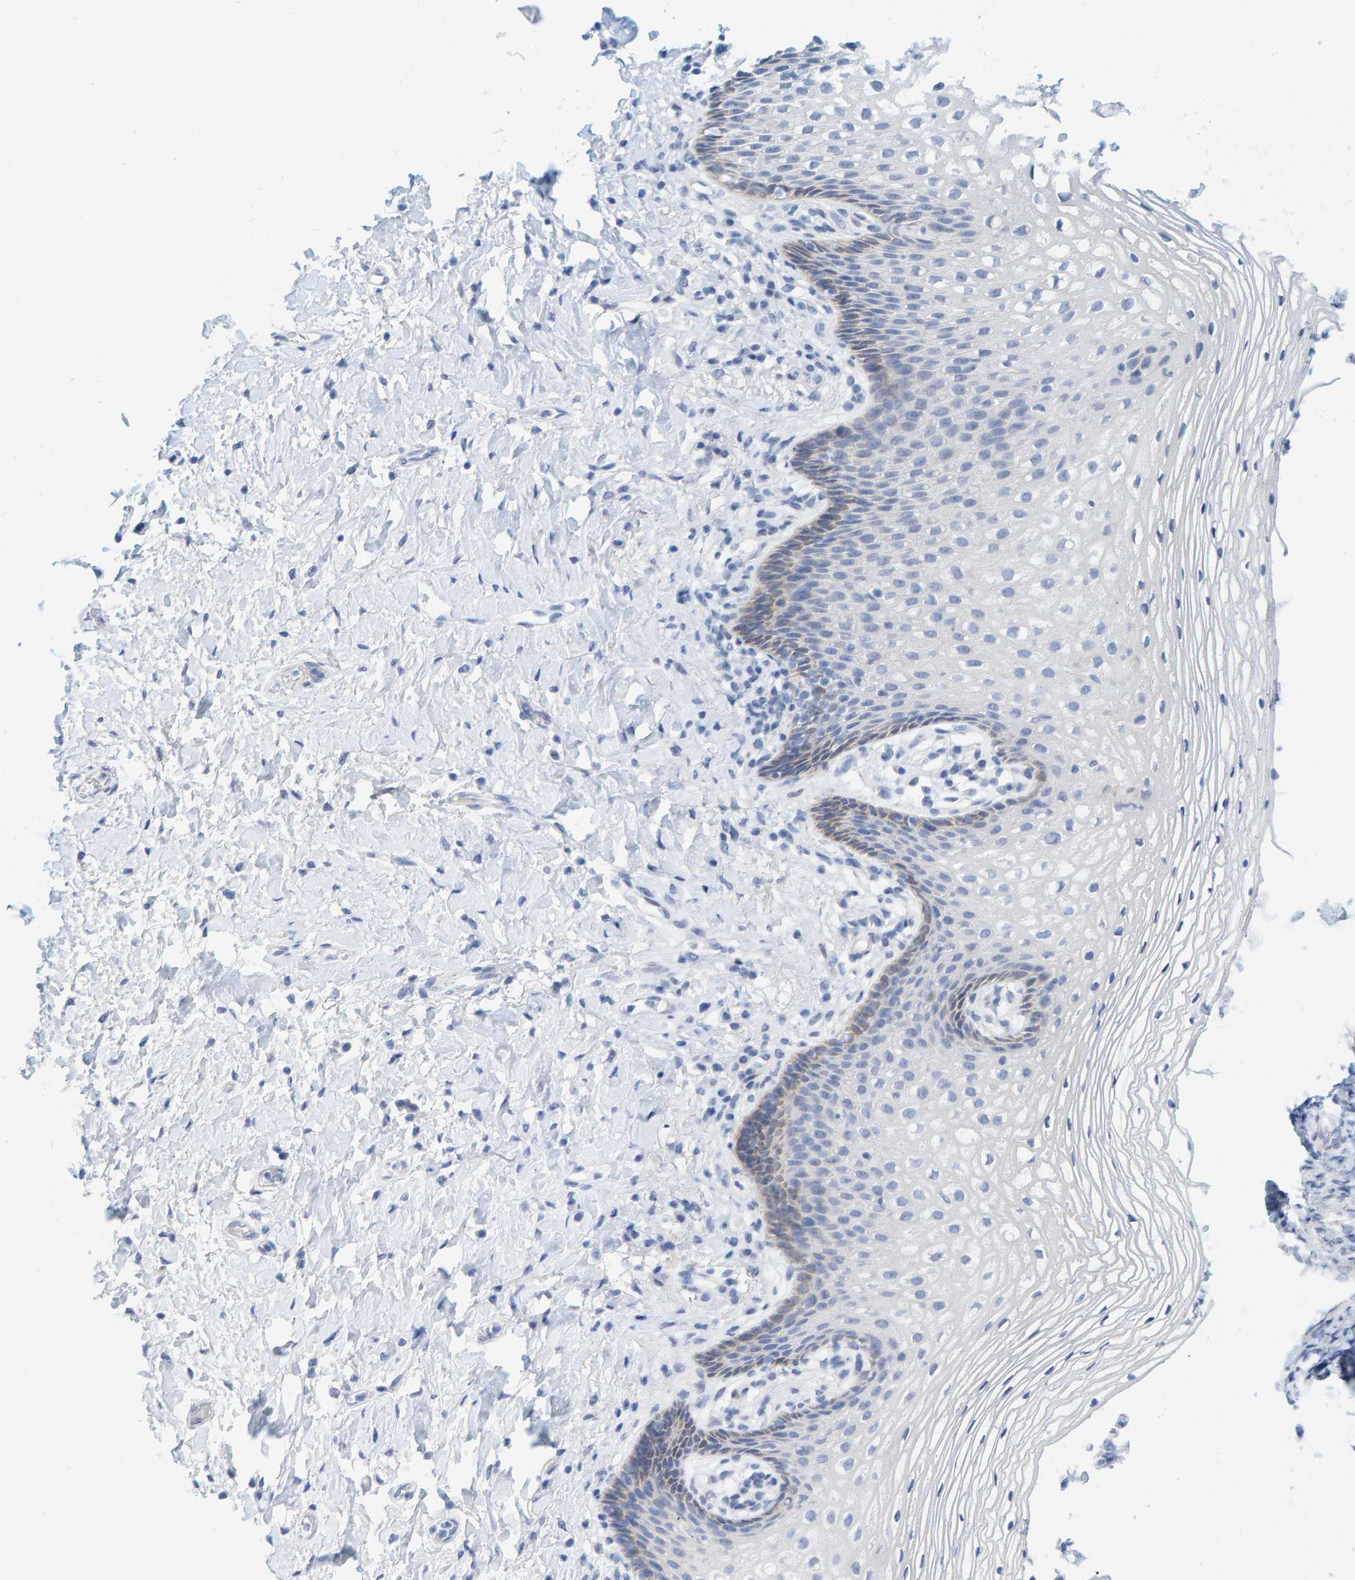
{"staining": {"intensity": "weak", "quantity": "<25%", "location": "cytoplasmic/membranous"}, "tissue": "vagina", "cell_type": "Squamous epithelial cells", "image_type": "normal", "snomed": [{"axis": "morphology", "description": "Normal tissue, NOS"}, {"axis": "topography", "description": "Vagina"}], "caption": "The image demonstrates no significant expression in squamous epithelial cells of vagina. The staining was performed using DAB to visualize the protein expression in brown, while the nuclei were stained in blue with hematoxylin (Magnification: 20x).", "gene": "KLHL11", "patient": {"sex": "female", "age": 60}}